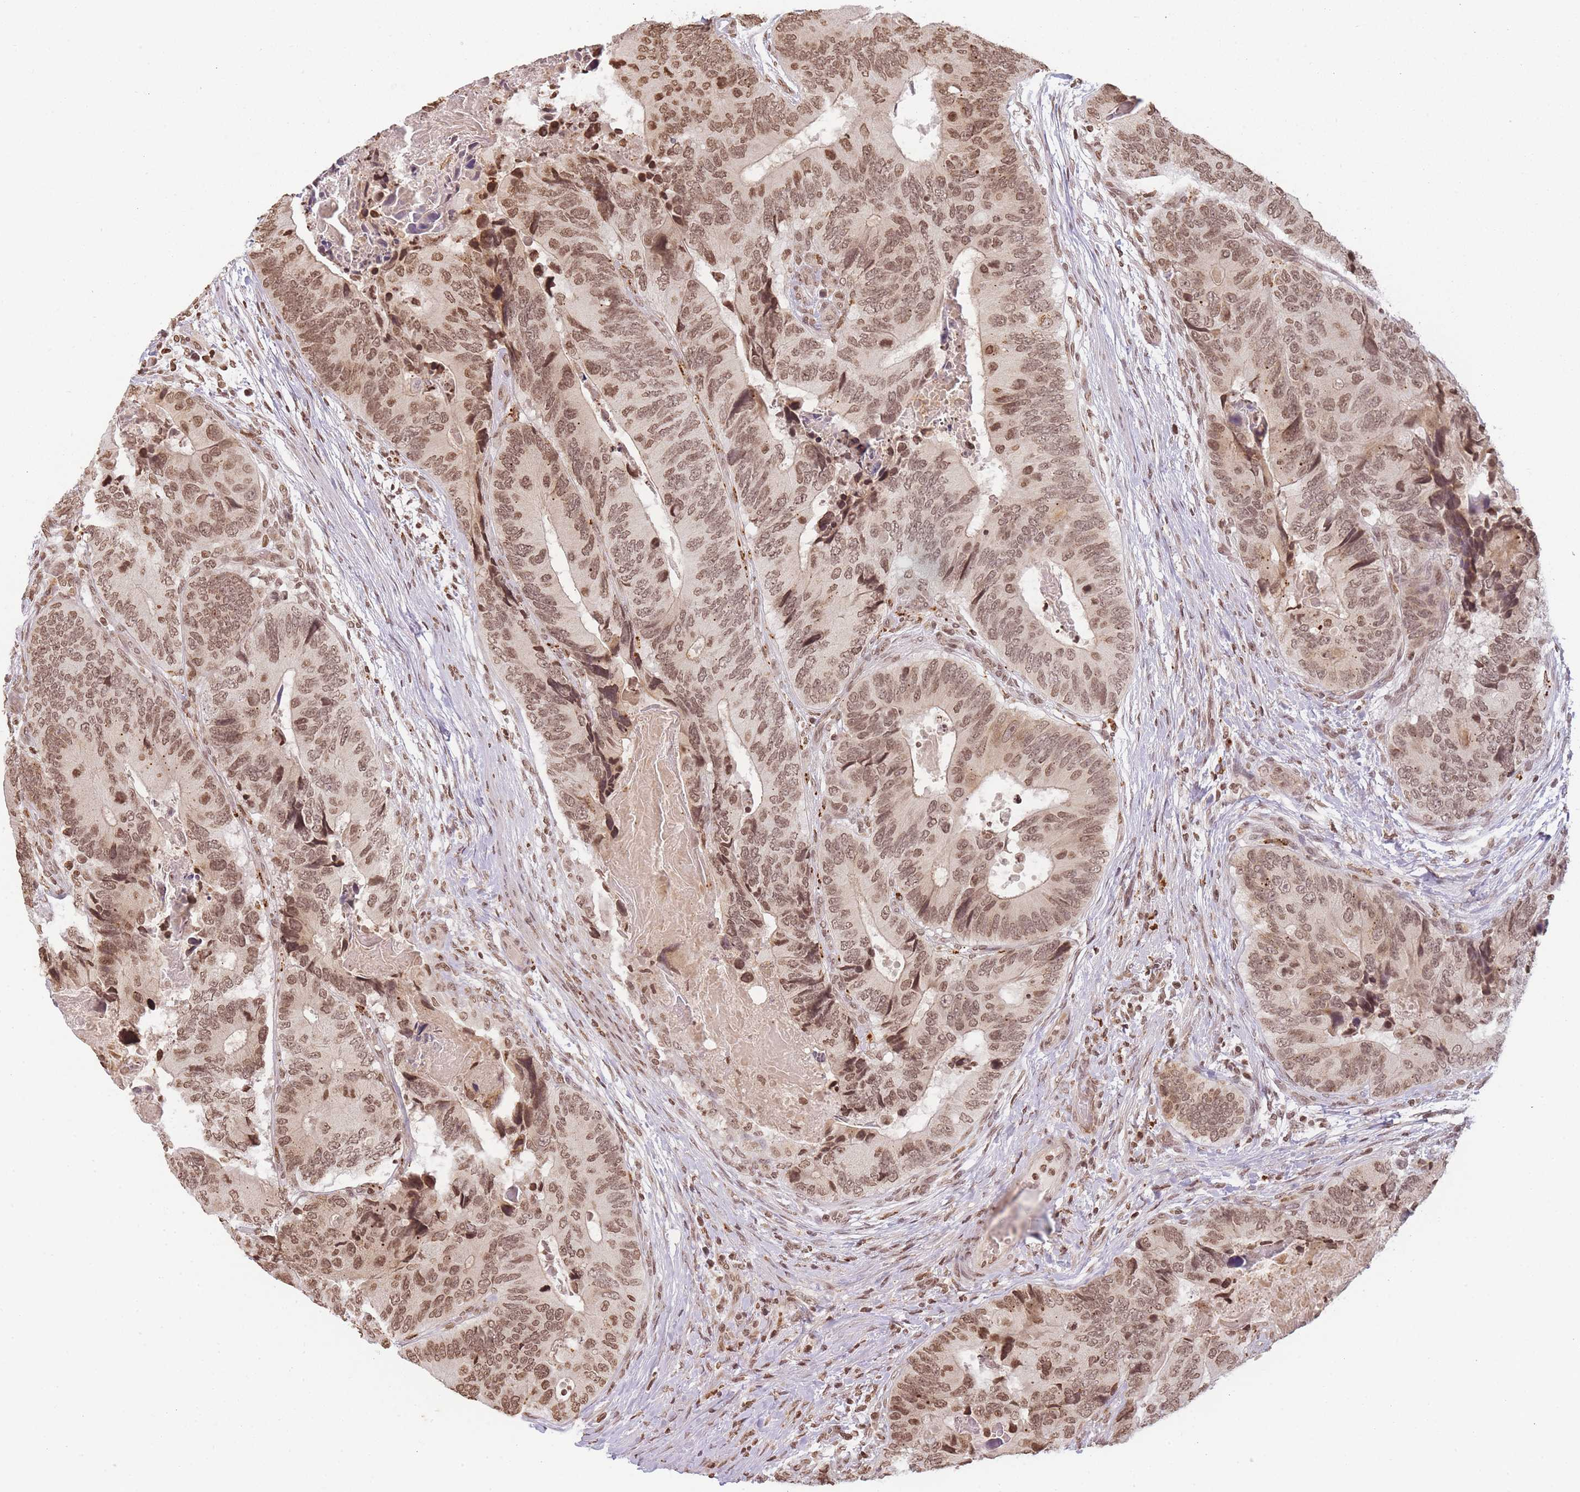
{"staining": {"intensity": "moderate", "quantity": ">75%", "location": "nuclear"}, "tissue": "colorectal cancer", "cell_type": "Tumor cells", "image_type": "cancer", "snomed": [{"axis": "morphology", "description": "Adenocarcinoma, NOS"}, {"axis": "topography", "description": "Colon"}], "caption": "Immunohistochemistry (IHC) micrograph of neoplastic tissue: human adenocarcinoma (colorectal) stained using immunohistochemistry (IHC) displays medium levels of moderate protein expression localized specifically in the nuclear of tumor cells, appearing as a nuclear brown color.", "gene": "WWTR1", "patient": {"sex": "male", "age": 84}}